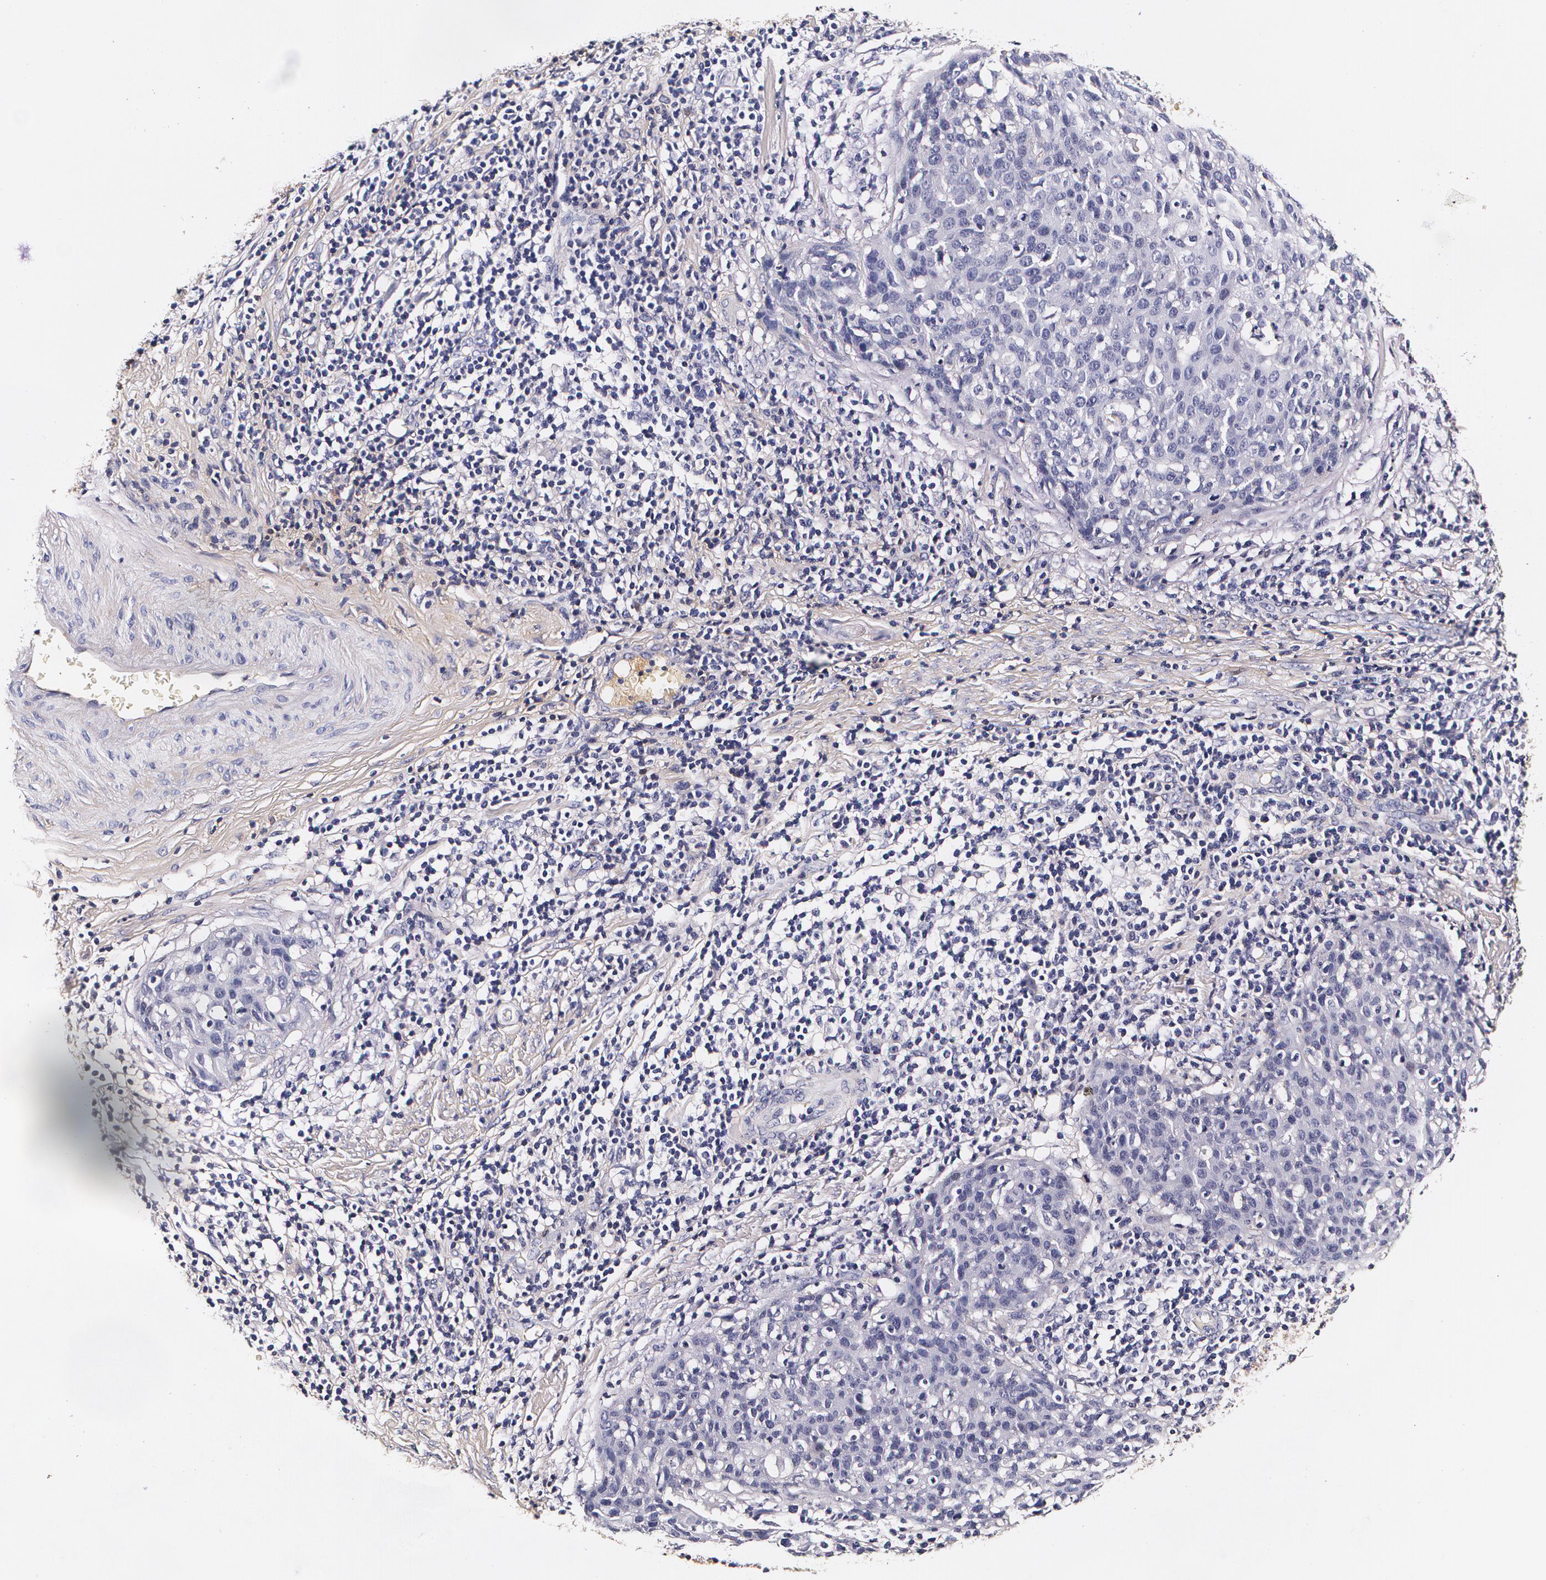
{"staining": {"intensity": "negative", "quantity": "none", "location": "none"}, "tissue": "cervical cancer", "cell_type": "Tumor cells", "image_type": "cancer", "snomed": [{"axis": "morphology", "description": "Squamous cell carcinoma, NOS"}, {"axis": "topography", "description": "Cervix"}], "caption": "A high-resolution histopathology image shows IHC staining of cervical cancer, which reveals no significant staining in tumor cells.", "gene": "TTR", "patient": {"sex": "female", "age": 38}}